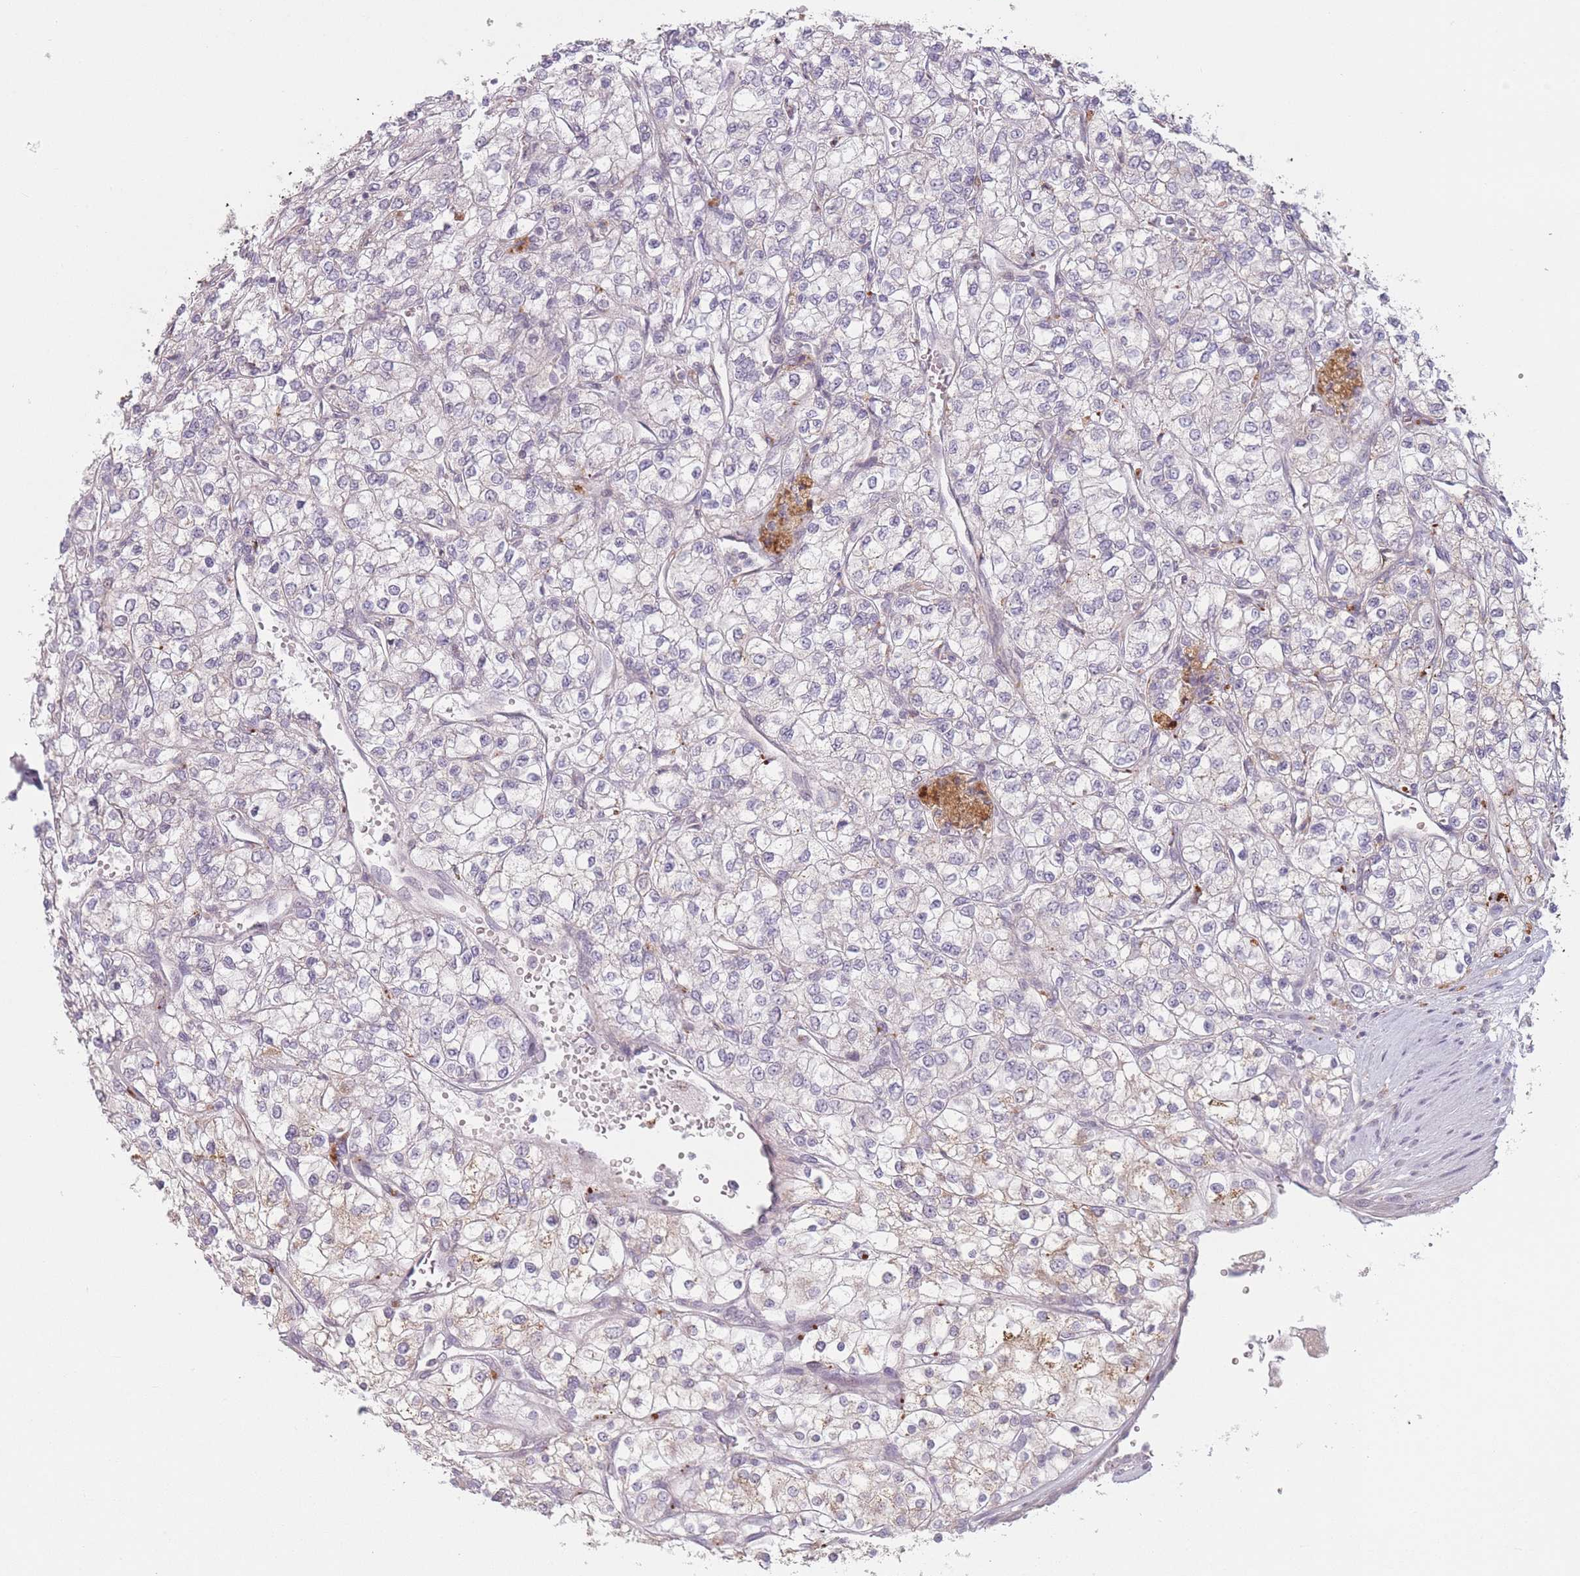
{"staining": {"intensity": "weak", "quantity": "25%-75%", "location": "cytoplasmic/membranous"}, "tissue": "renal cancer", "cell_type": "Tumor cells", "image_type": "cancer", "snomed": [{"axis": "morphology", "description": "Adenocarcinoma, NOS"}, {"axis": "topography", "description": "Kidney"}], "caption": "DAB immunohistochemical staining of renal cancer shows weak cytoplasmic/membranous protein staining in about 25%-75% of tumor cells.", "gene": "OR10C1", "patient": {"sex": "male", "age": 80}}